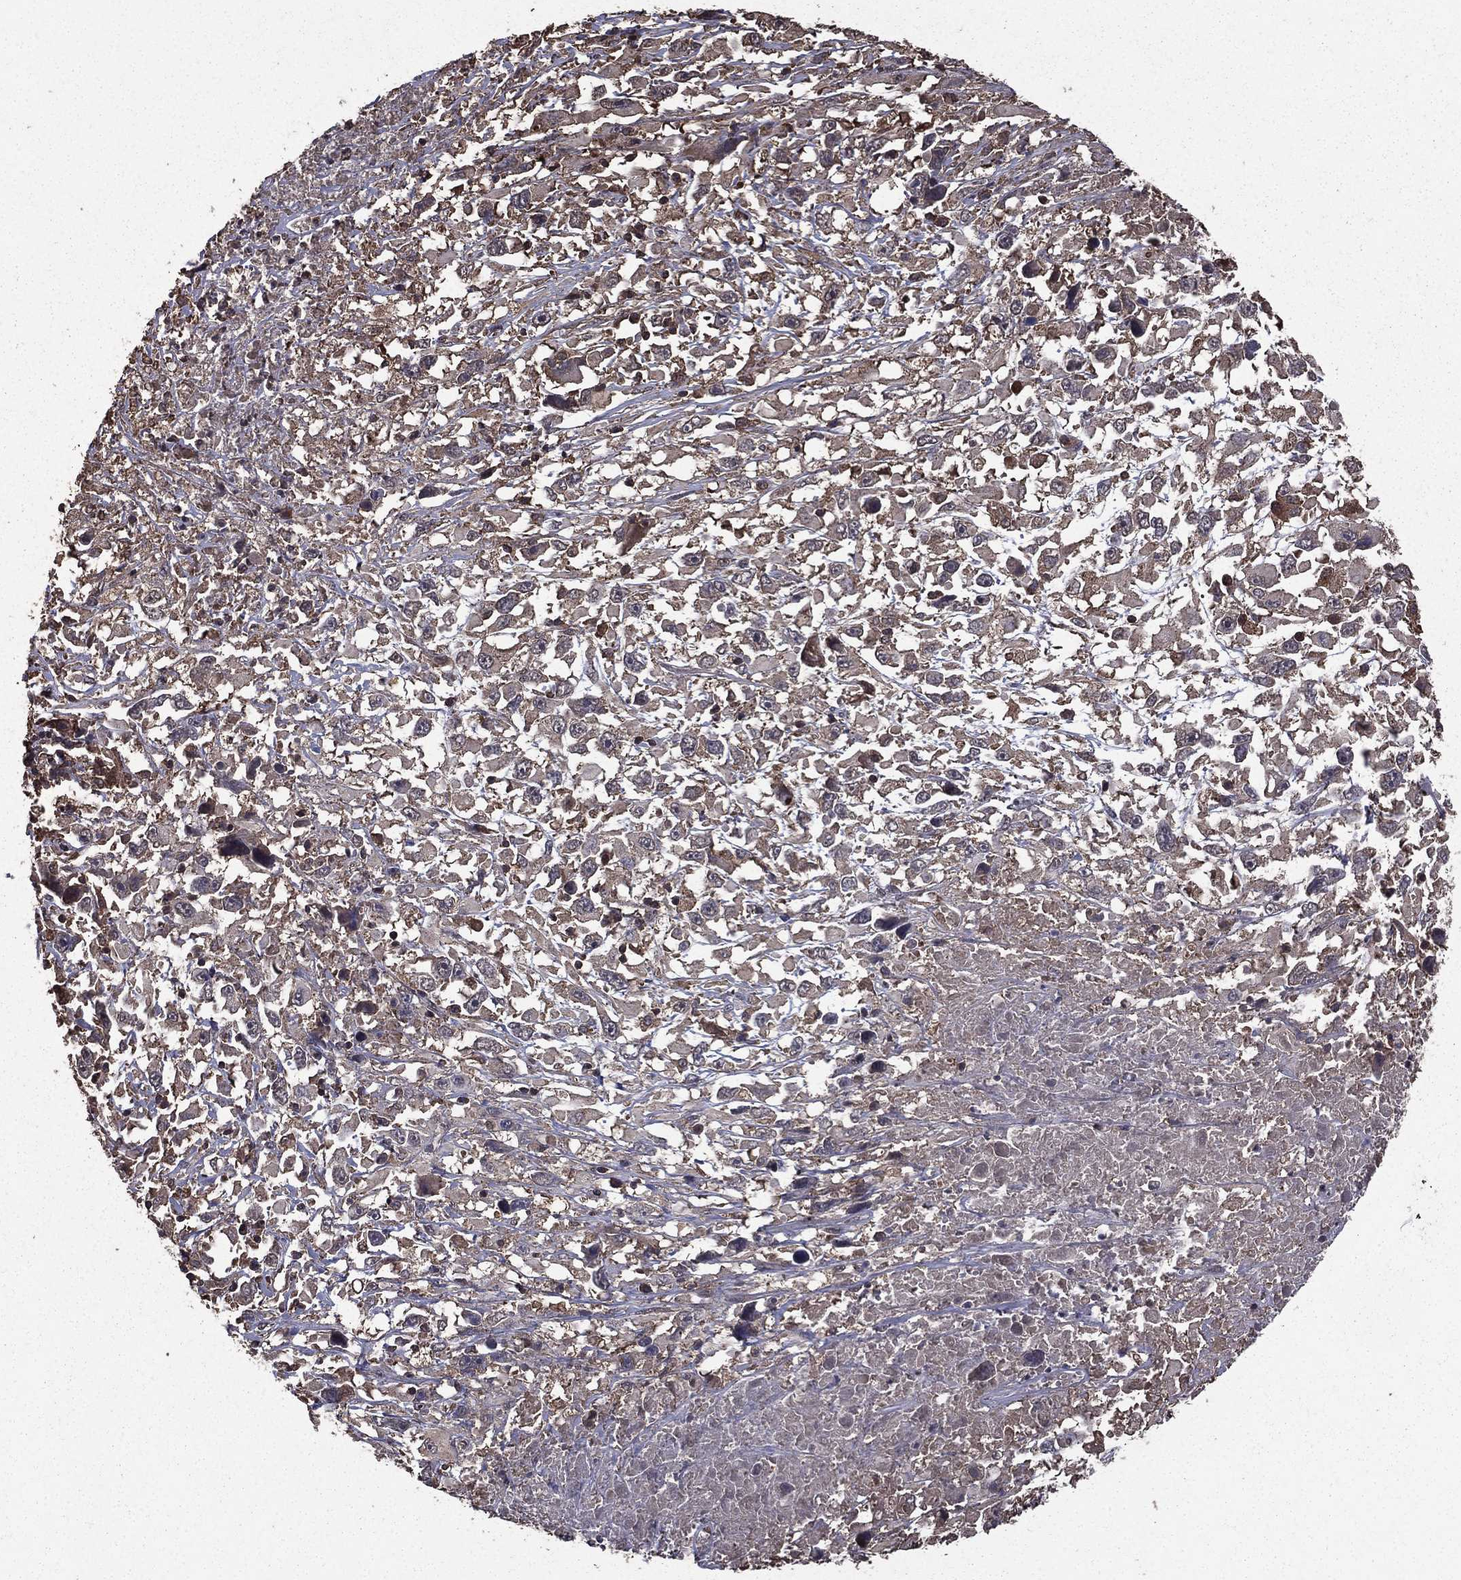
{"staining": {"intensity": "weak", "quantity": "25%-75%", "location": "cytoplasmic/membranous"}, "tissue": "melanoma", "cell_type": "Tumor cells", "image_type": "cancer", "snomed": [{"axis": "morphology", "description": "Malignant melanoma, Metastatic site"}, {"axis": "topography", "description": "Soft tissue"}], "caption": "Human melanoma stained with a brown dye reveals weak cytoplasmic/membranous positive staining in approximately 25%-75% of tumor cells.", "gene": "BIRC6", "patient": {"sex": "male", "age": 50}}